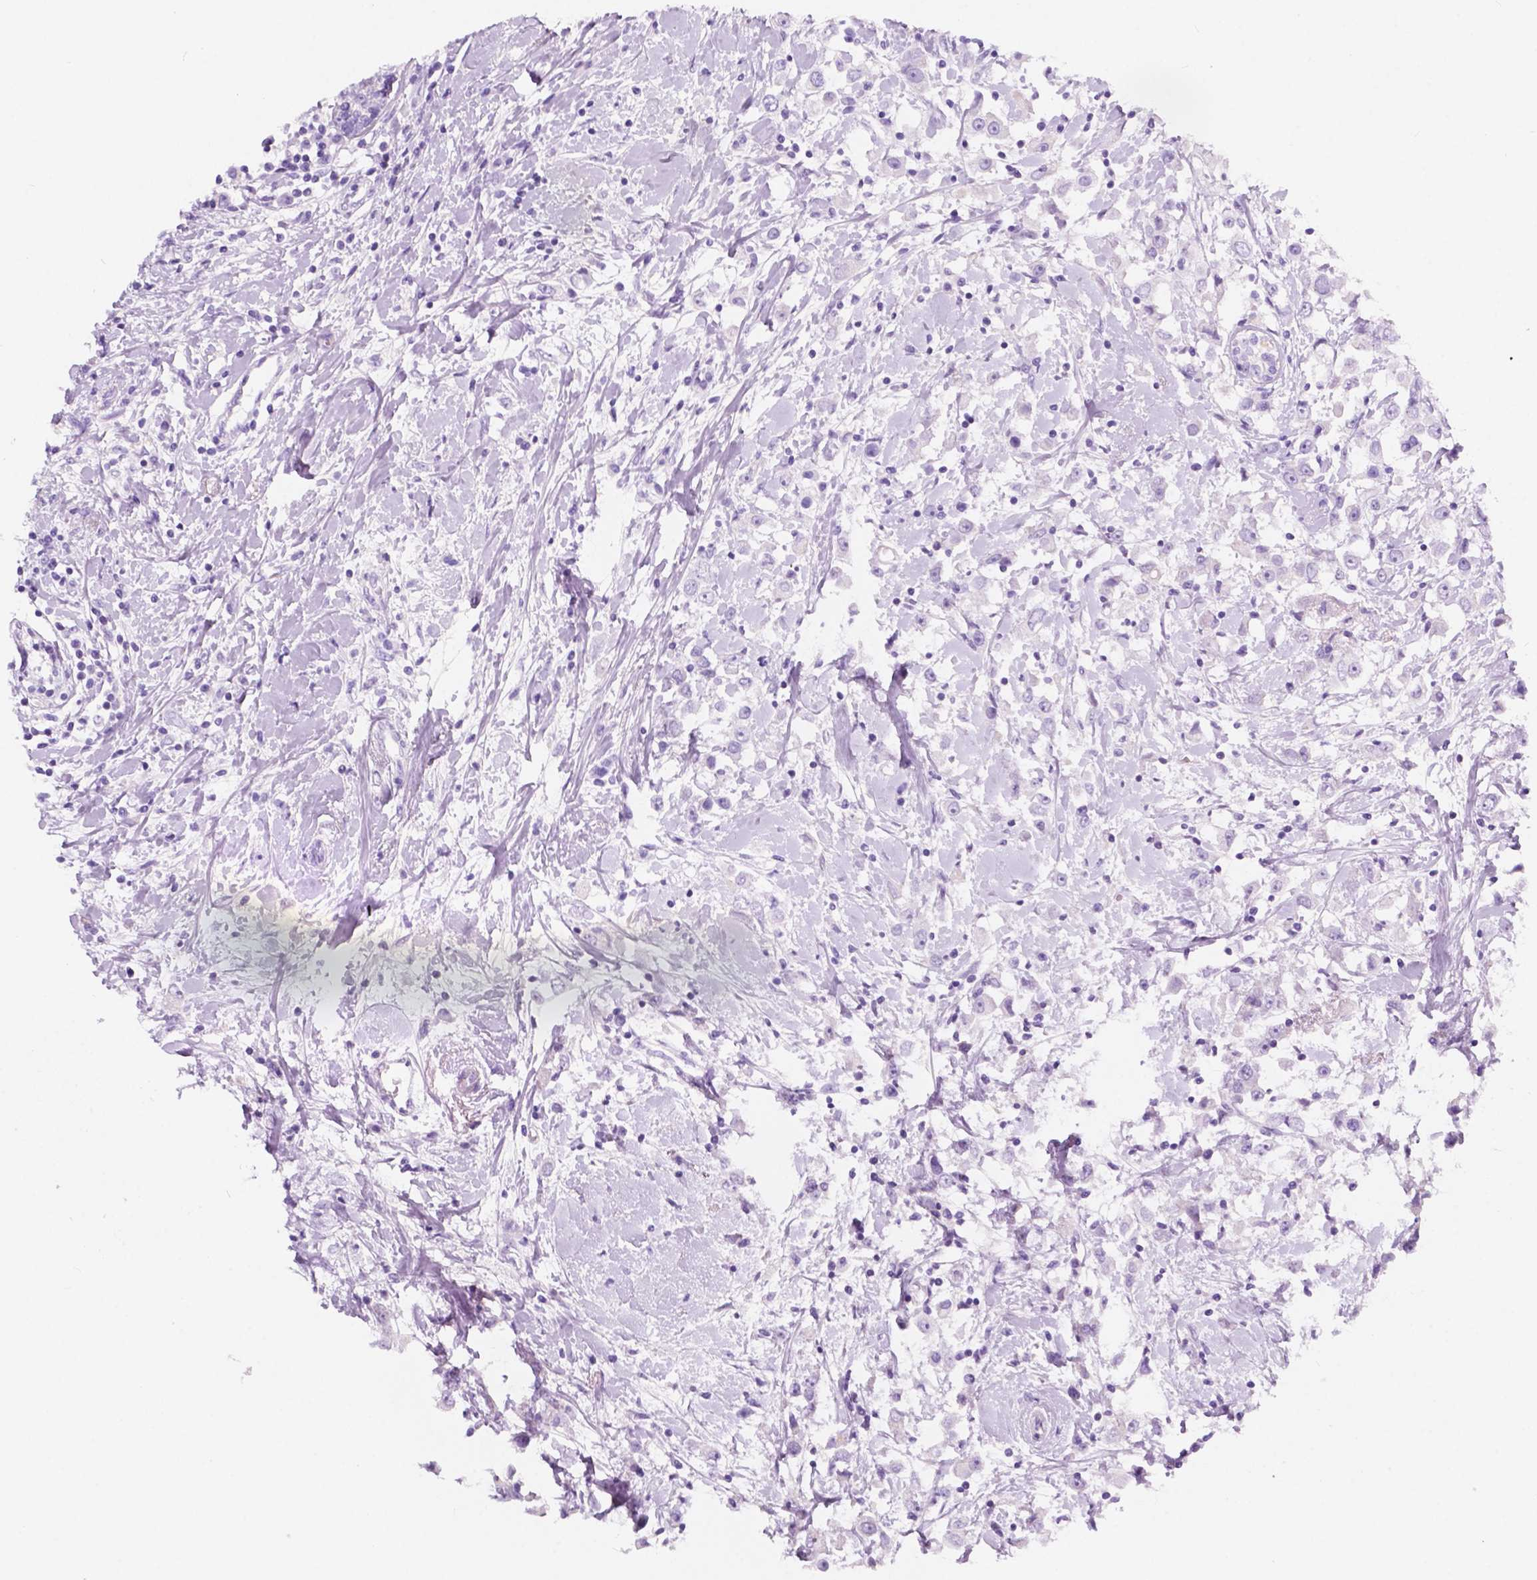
{"staining": {"intensity": "negative", "quantity": "none", "location": "none"}, "tissue": "breast cancer", "cell_type": "Tumor cells", "image_type": "cancer", "snomed": [{"axis": "morphology", "description": "Duct carcinoma"}, {"axis": "topography", "description": "Breast"}], "caption": "Immunohistochemistry image of neoplastic tissue: invasive ductal carcinoma (breast) stained with DAB (3,3'-diaminobenzidine) reveals no significant protein staining in tumor cells.", "gene": "CUZD1", "patient": {"sex": "female", "age": 61}}